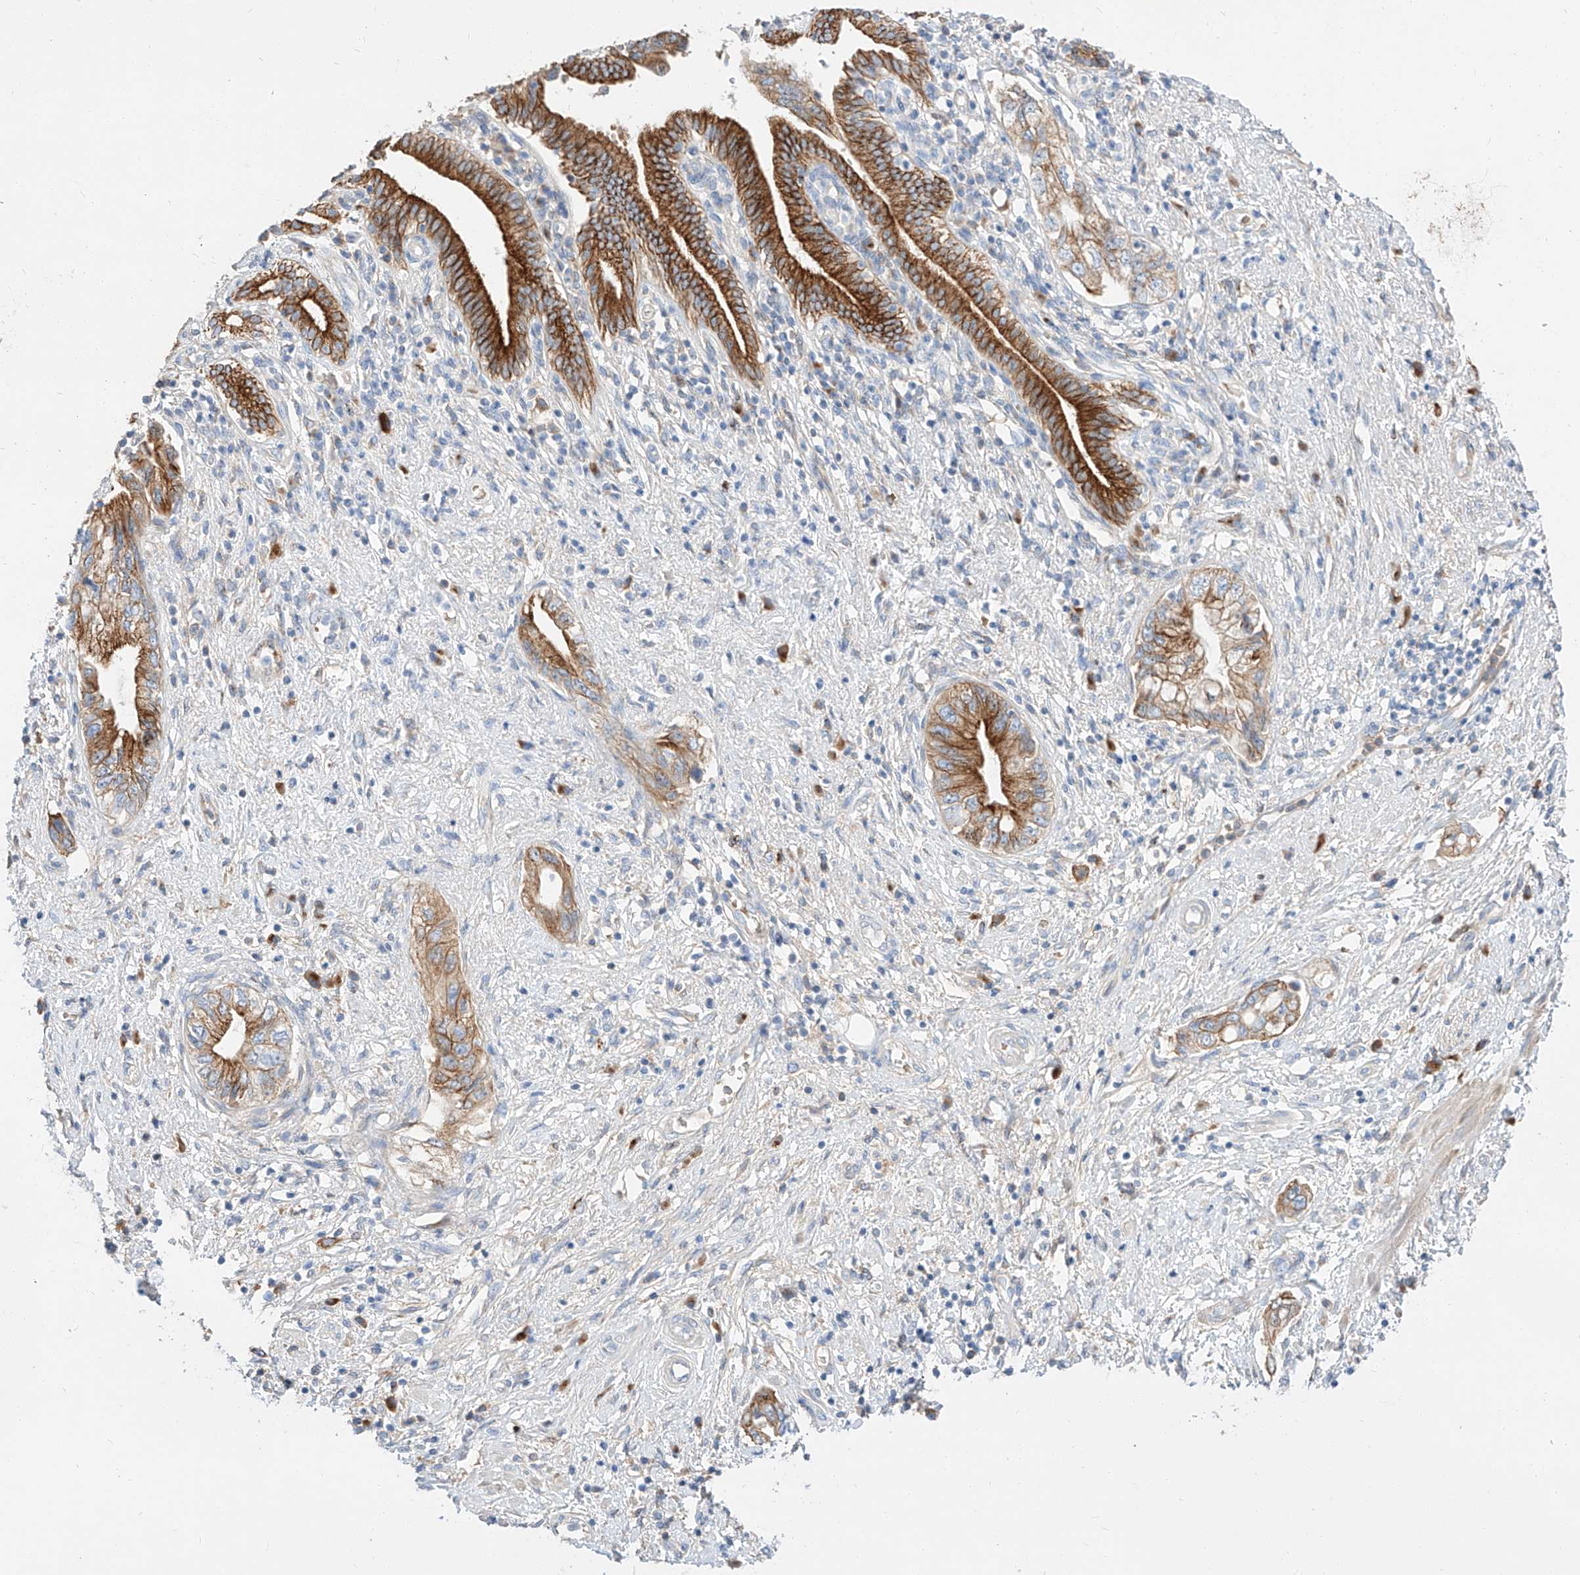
{"staining": {"intensity": "strong", "quantity": ">75%", "location": "cytoplasmic/membranous"}, "tissue": "pancreatic cancer", "cell_type": "Tumor cells", "image_type": "cancer", "snomed": [{"axis": "morphology", "description": "Adenocarcinoma, NOS"}, {"axis": "topography", "description": "Pancreas"}], "caption": "A micrograph showing strong cytoplasmic/membranous expression in approximately >75% of tumor cells in adenocarcinoma (pancreatic), as visualized by brown immunohistochemical staining.", "gene": "MAP7", "patient": {"sex": "female", "age": 73}}